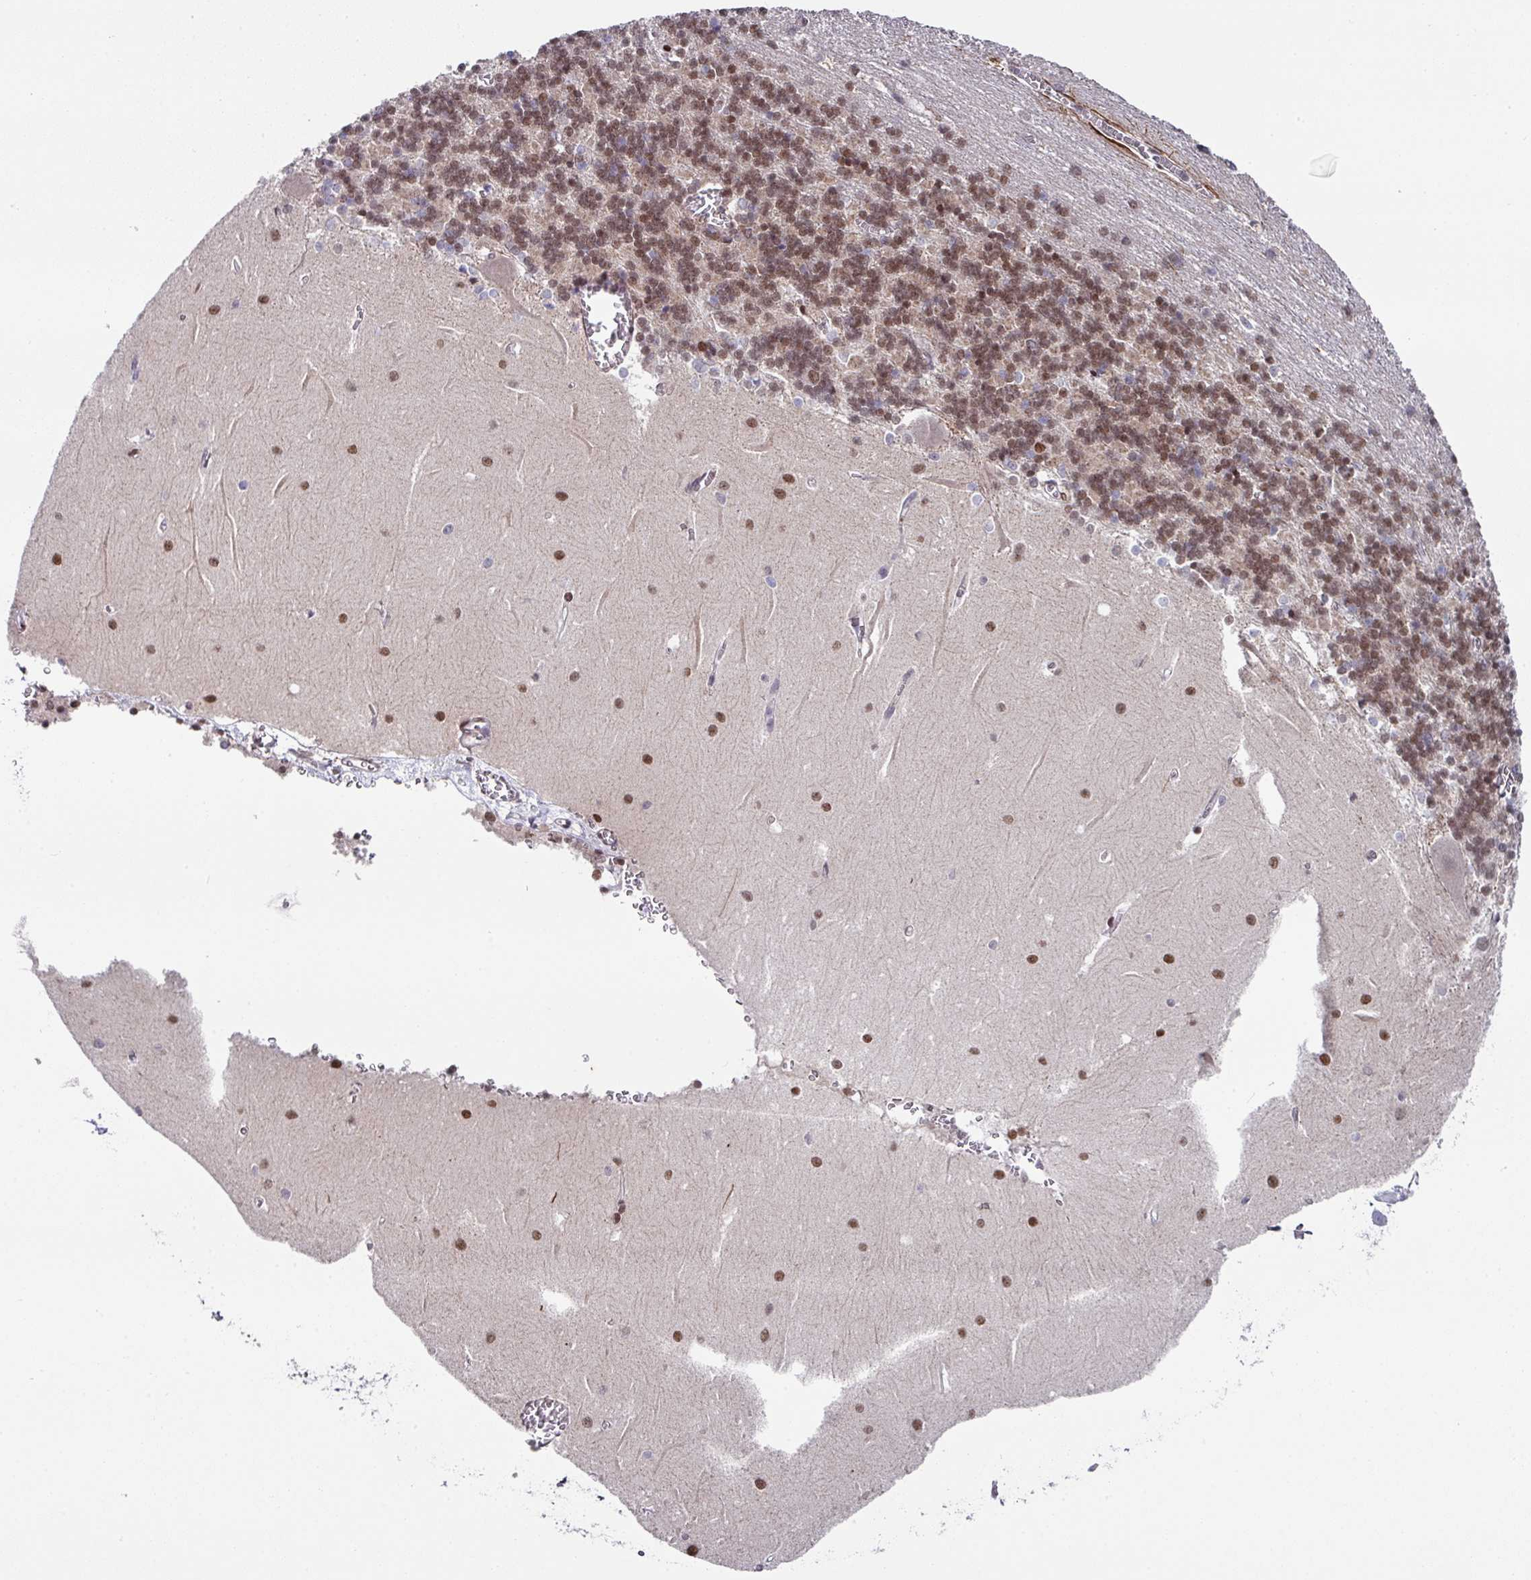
{"staining": {"intensity": "moderate", "quantity": ">75%", "location": "nuclear"}, "tissue": "cerebellum", "cell_type": "Cells in granular layer", "image_type": "normal", "snomed": [{"axis": "morphology", "description": "Normal tissue, NOS"}, {"axis": "topography", "description": "Cerebellum"}], "caption": "Immunohistochemical staining of unremarkable human cerebellum demonstrates >75% levels of moderate nuclear protein expression in approximately >75% of cells in granular layer.", "gene": "CBX7", "patient": {"sex": "male", "age": 37}}